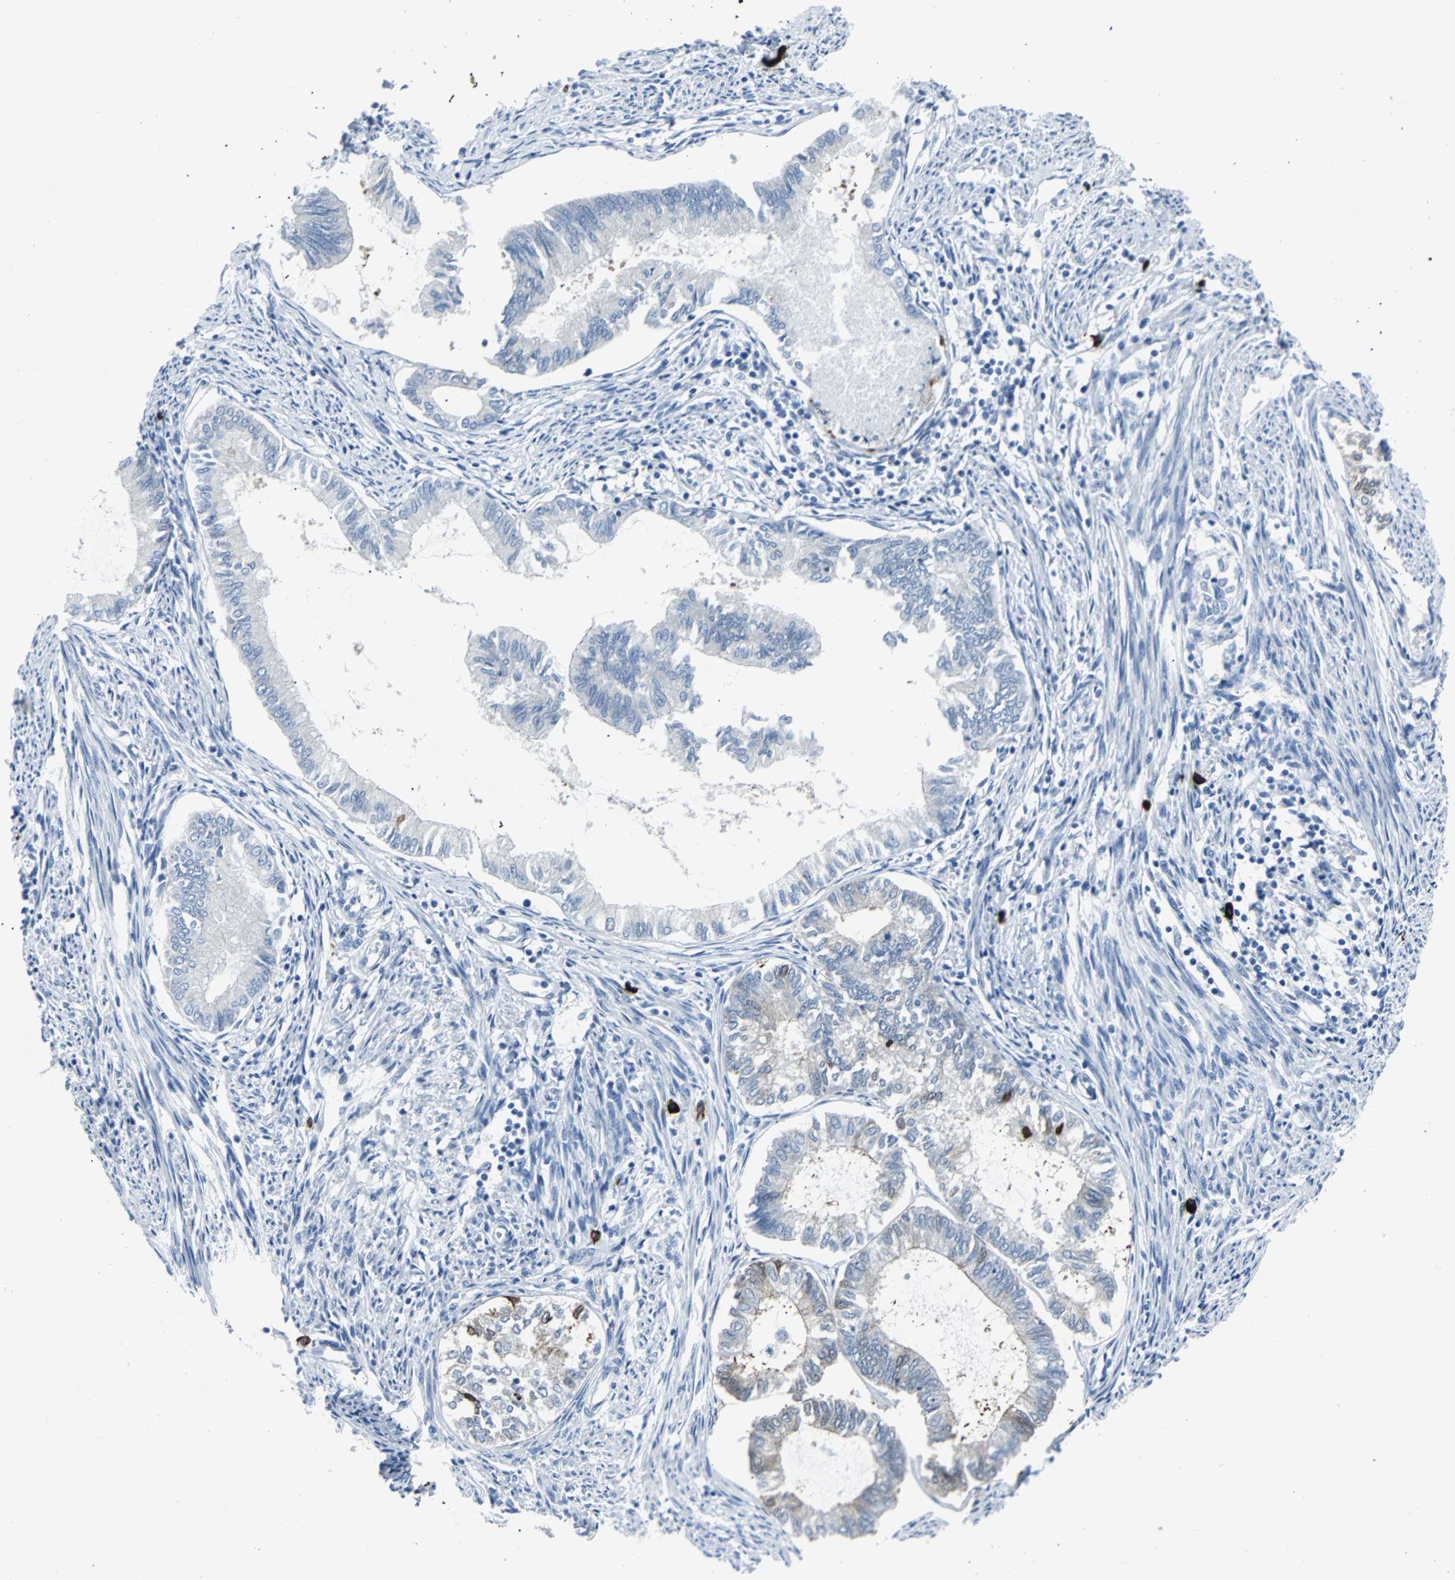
{"staining": {"intensity": "weak", "quantity": "<25%", "location": "cytoplasmic/membranous"}, "tissue": "endometrial cancer", "cell_type": "Tumor cells", "image_type": "cancer", "snomed": [{"axis": "morphology", "description": "Adenocarcinoma, NOS"}, {"axis": "topography", "description": "Endometrium"}], "caption": "Endometrial adenocarcinoma was stained to show a protein in brown. There is no significant staining in tumor cells.", "gene": "RASA1", "patient": {"sex": "female", "age": 86}}